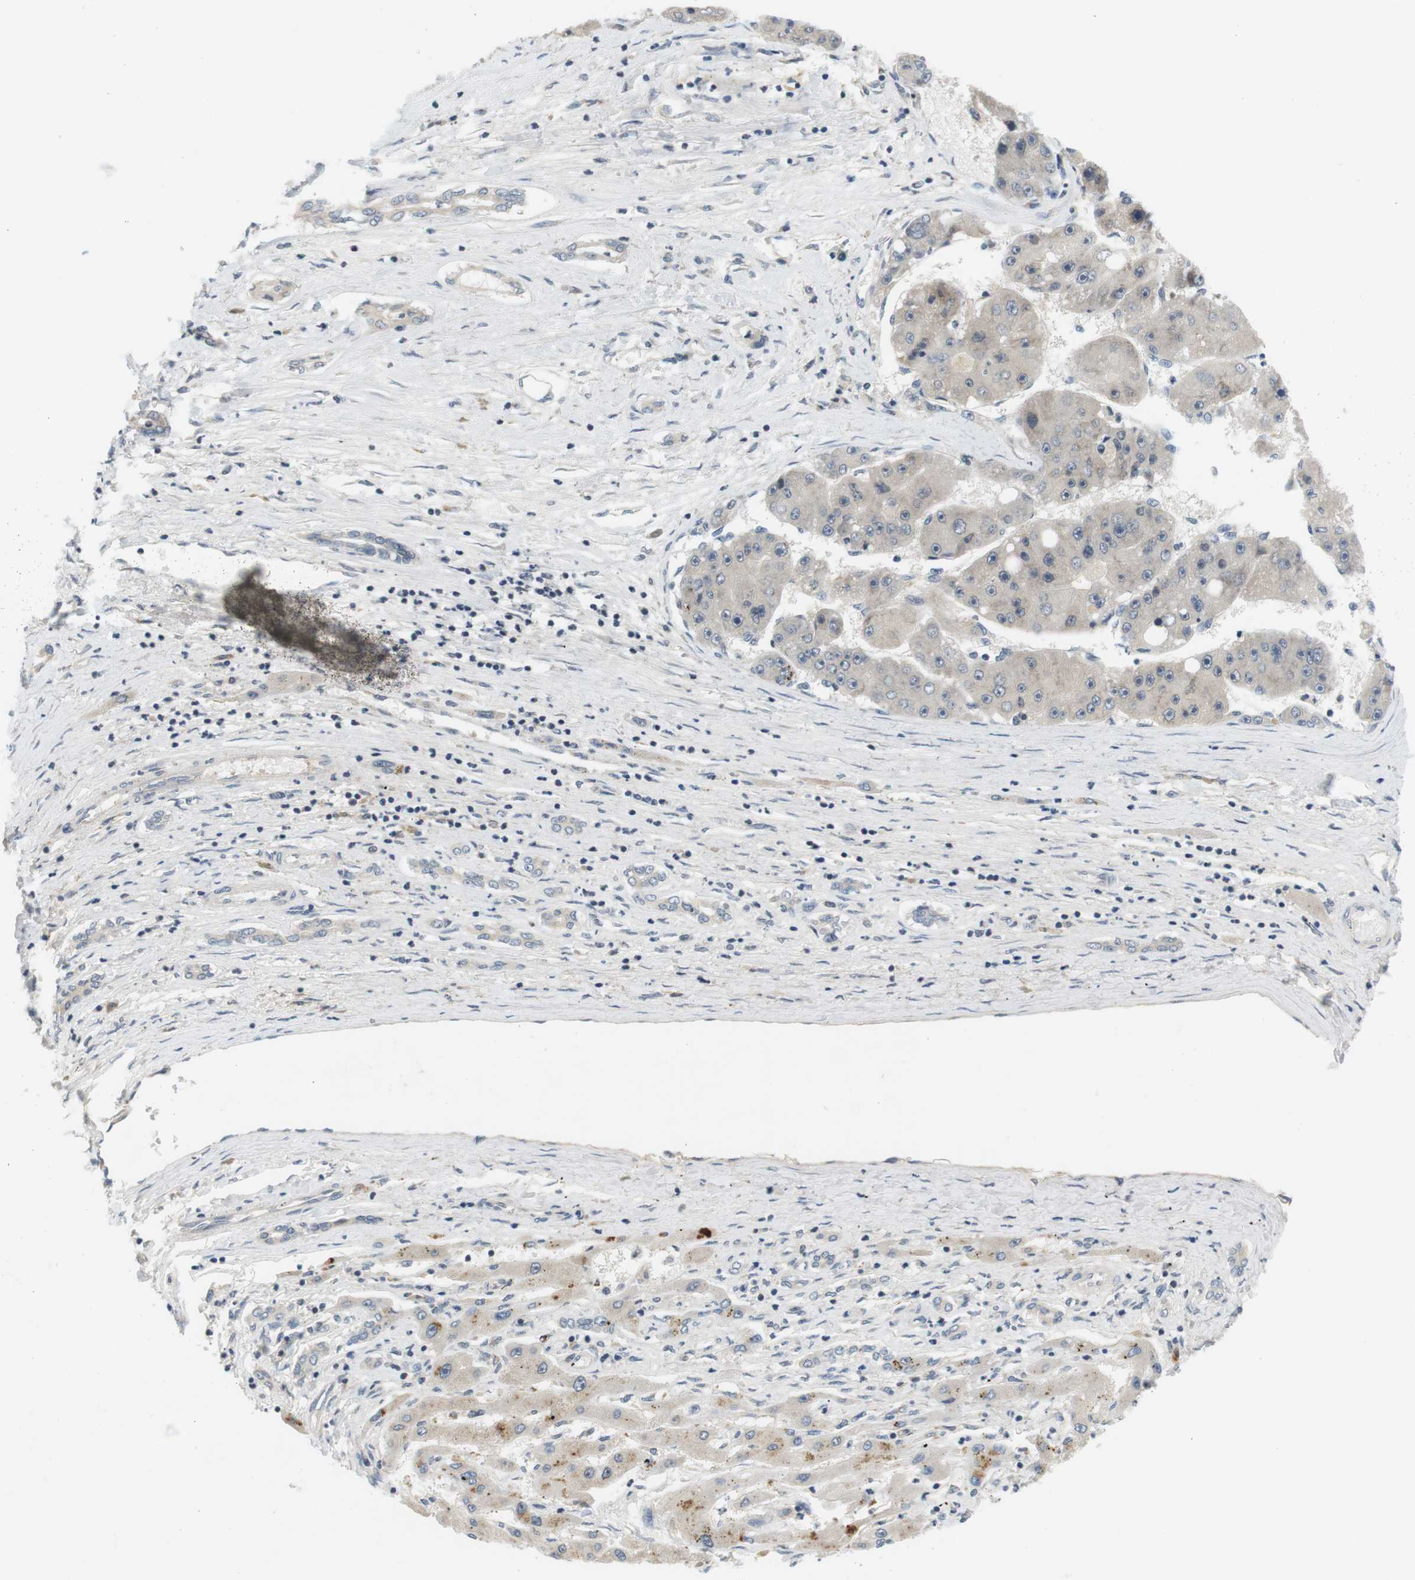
{"staining": {"intensity": "weak", "quantity": "<25%", "location": "cytoplasmic/membranous"}, "tissue": "liver cancer", "cell_type": "Tumor cells", "image_type": "cancer", "snomed": [{"axis": "morphology", "description": "Carcinoma, Hepatocellular, NOS"}, {"axis": "topography", "description": "Liver"}], "caption": "The immunohistochemistry (IHC) image has no significant expression in tumor cells of liver cancer tissue.", "gene": "WNT7A", "patient": {"sex": "female", "age": 61}}